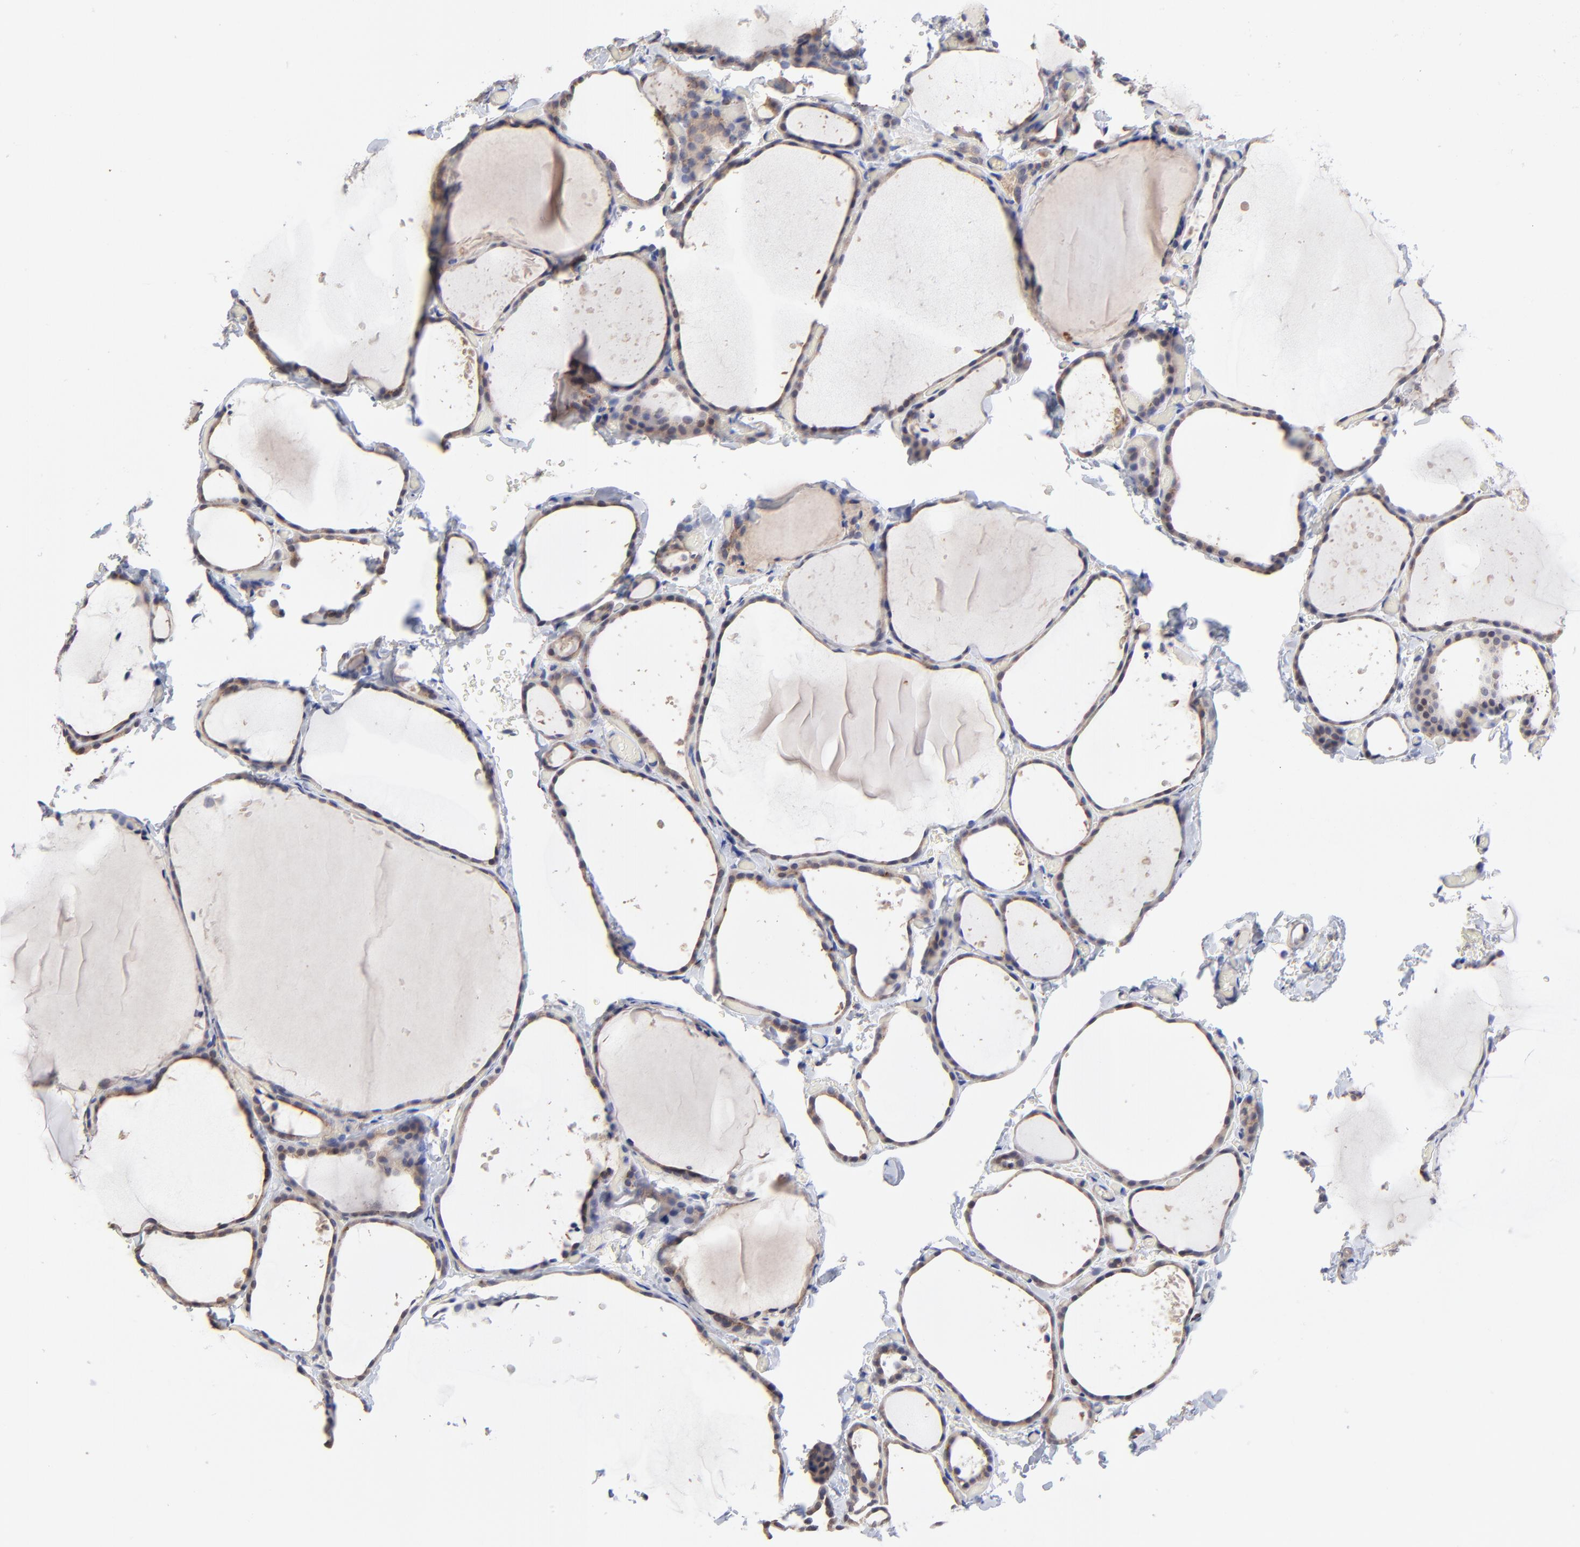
{"staining": {"intensity": "weak", "quantity": "25%-75%", "location": "cytoplasmic/membranous"}, "tissue": "thyroid gland", "cell_type": "Glandular cells", "image_type": "normal", "snomed": [{"axis": "morphology", "description": "Normal tissue, NOS"}, {"axis": "topography", "description": "Thyroid gland"}], "caption": "Thyroid gland stained with a brown dye reveals weak cytoplasmic/membranous positive staining in approximately 25%-75% of glandular cells.", "gene": "PDE4B", "patient": {"sex": "female", "age": 22}}